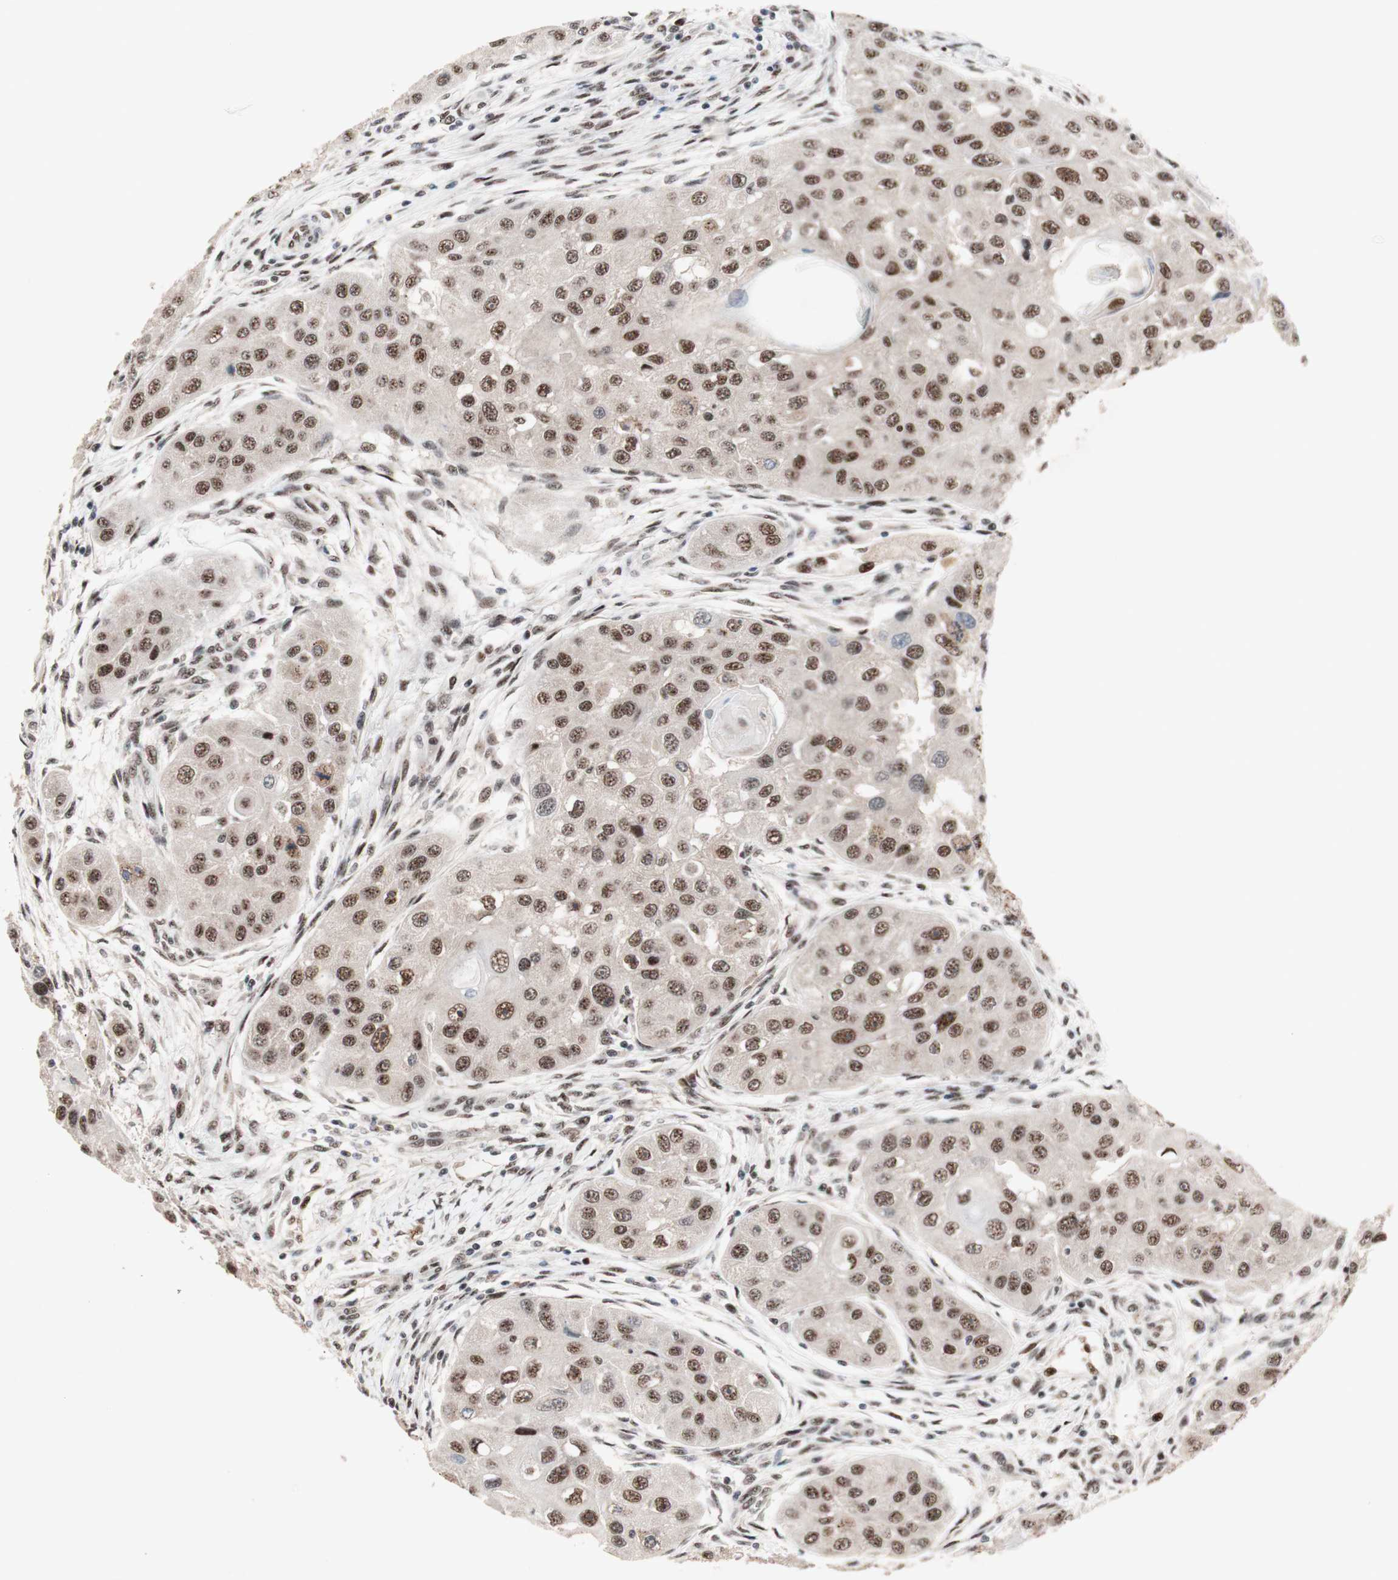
{"staining": {"intensity": "moderate", "quantity": ">75%", "location": "nuclear"}, "tissue": "head and neck cancer", "cell_type": "Tumor cells", "image_type": "cancer", "snomed": [{"axis": "morphology", "description": "Normal tissue, NOS"}, {"axis": "morphology", "description": "Squamous cell carcinoma, NOS"}, {"axis": "topography", "description": "Skeletal muscle"}, {"axis": "topography", "description": "Head-Neck"}], "caption": "Protein staining reveals moderate nuclear expression in approximately >75% of tumor cells in head and neck cancer (squamous cell carcinoma).", "gene": "TLE1", "patient": {"sex": "male", "age": 51}}